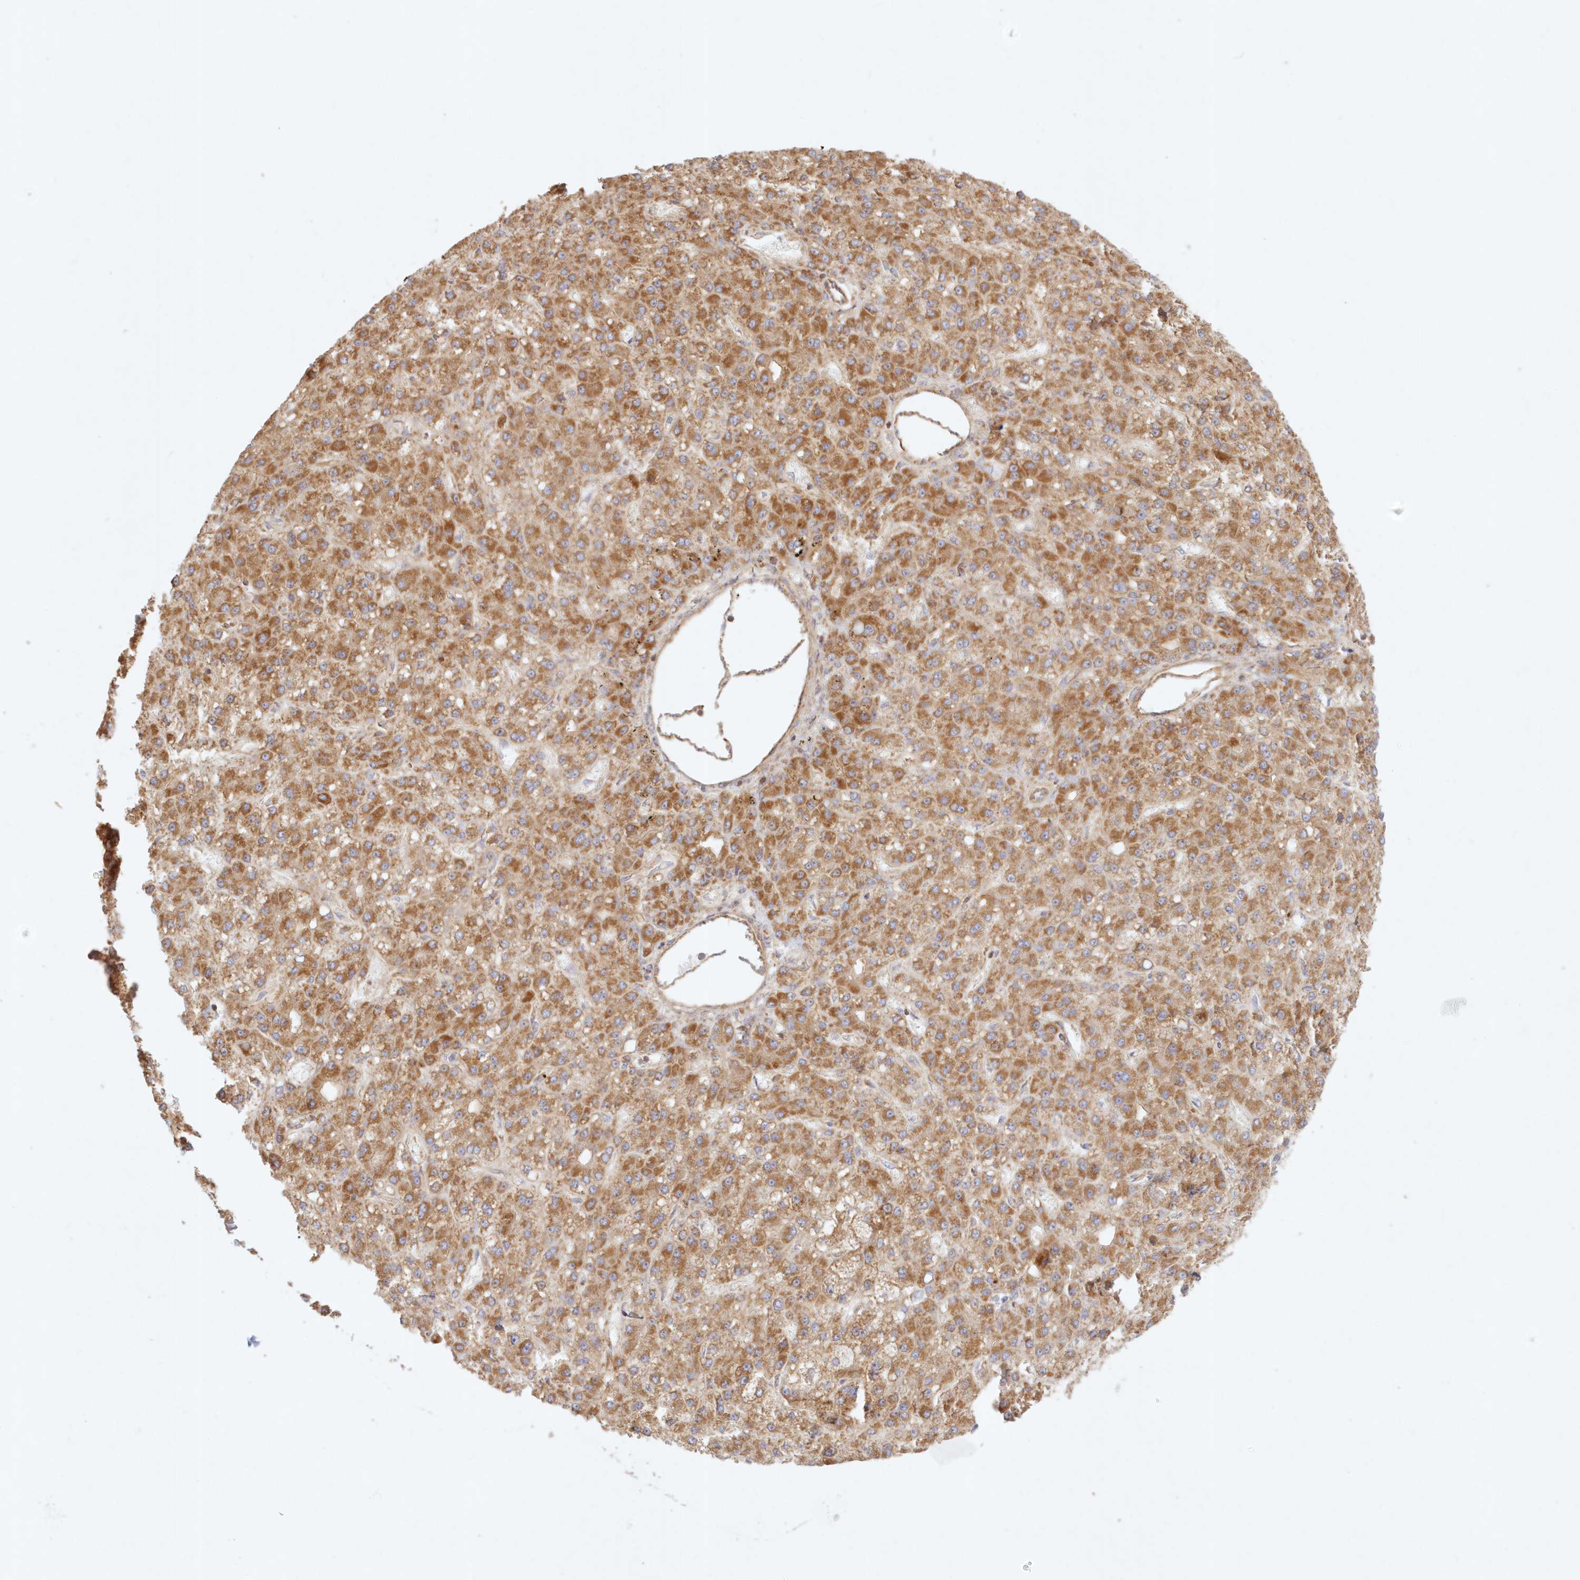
{"staining": {"intensity": "moderate", "quantity": ">75%", "location": "cytoplasmic/membranous"}, "tissue": "liver cancer", "cell_type": "Tumor cells", "image_type": "cancer", "snomed": [{"axis": "morphology", "description": "Carcinoma, Hepatocellular, NOS"}, {"axis": "topography", "description": "Liver"}], "caption": "This histopathology image exhibits hepatocellular carcinoma (liver) stained with immunohistochemistry to label a protein in brown. The cytoplasmic/membranous of tumor cells show moderate positivity for the protein. Nuclei are counter-stained blue.", "gene": "KIAA0232", "patient": {"sex": "male", "age": 67}}